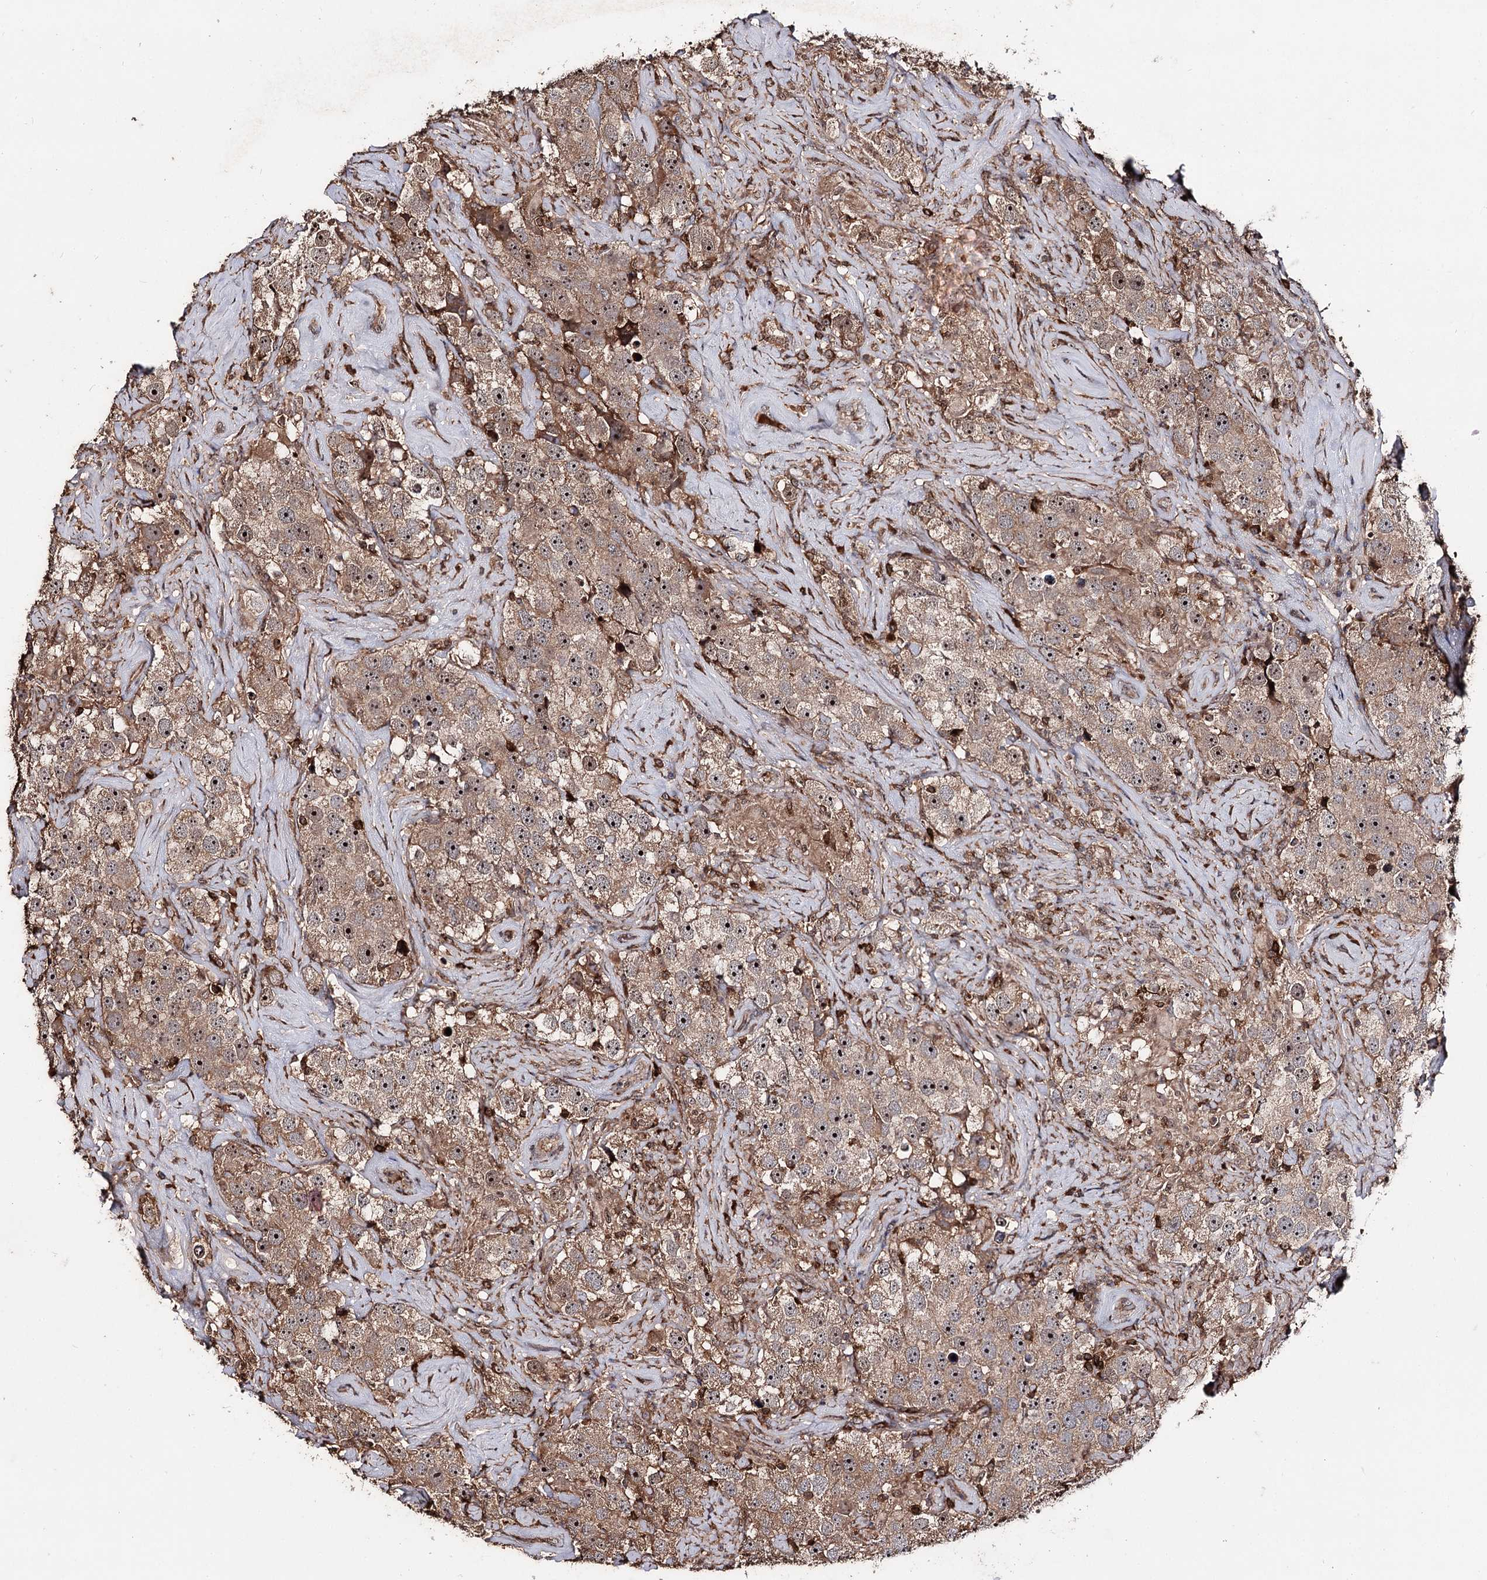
{"staining": {"intensity": "moderate", "quantity": ">75%", "location": "cytoplasmic/membranous,nuclear"}, "tissue": "testis cancer", "cell_type": "Tumor cells", "image_type": "cancer", "snomed": [{"axis": "morphology", "description": "Seminoma, NOS"}, {"axis": "topography", "description": "Testis"}], "caption": "Testis cancer (seminoma) stained with DAB (3,3'-diaminobenzidine) immunohistochemistry shows medium levels of moderate cytoplasmic/membranous and nuclear expression in approximately >75% of tumor cells. The staining was performed using DAB (3,3'-diaminobenzidine) to visualize the protein expression in brown, while the nuclei were stained in blue with hematoxylin (Magnification: 20x).", "gene": "FAM53B", "patient": {"sex": "male", "age": 49}}